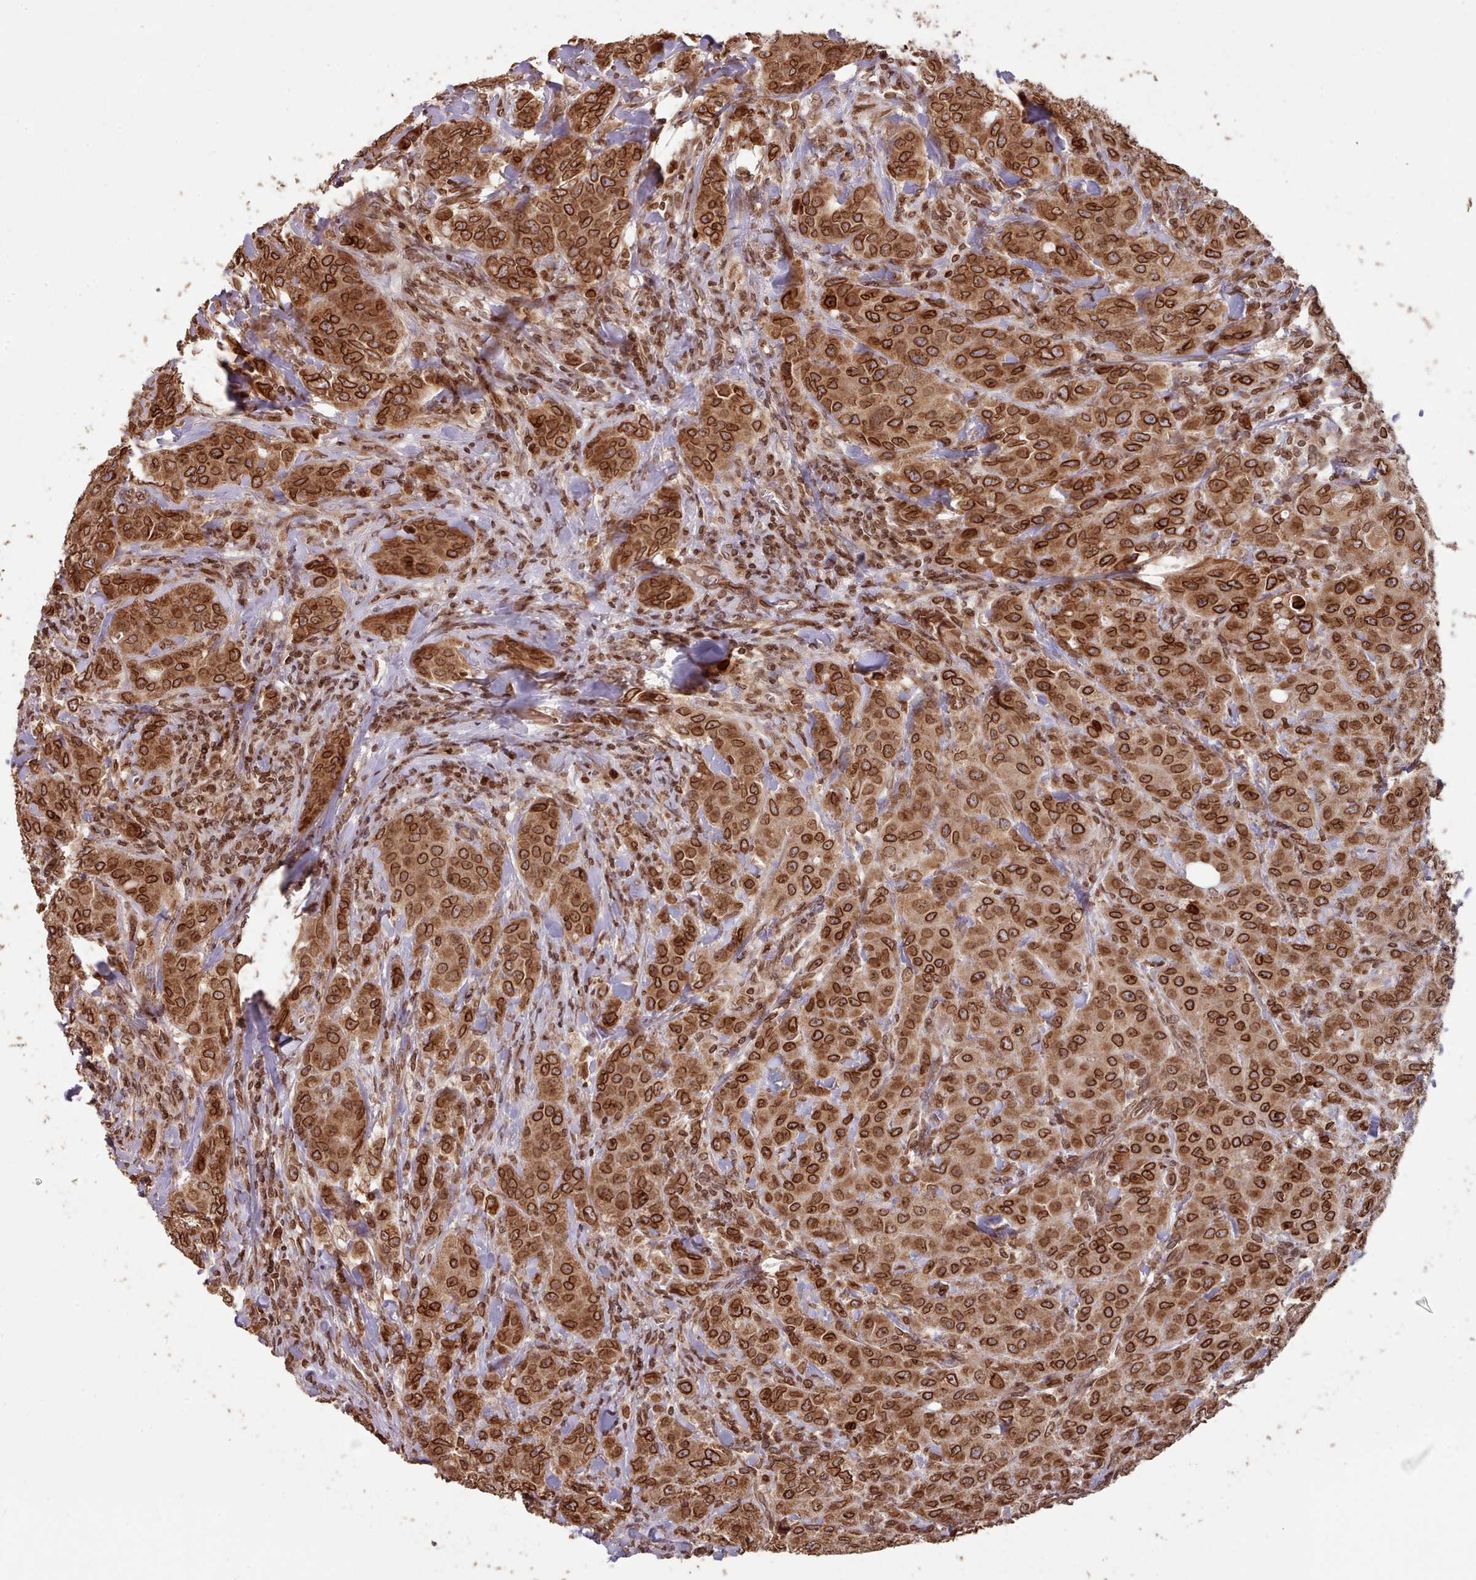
{"staining": {"intensity": "strong", "quantity": ">75%", "location": "cytoplasmic/membranous,nuclear"}, "tissue": "breast cancer", "cell_type": "Tumor cells", "image_type": "cancer", "snomed": [{"axis": "morphology", "description": "Duct carcinoma"}, {"axis": "topography", "description": "Breast"}], "caption": "Breast infiltrating ductal carcinoma tissue displays strong cytoplasmic/membranous and nuclear expression in approximately >75% of tumor cells, visualized by immunohistochemistry.", "gene": "TOR1AIP1", "patient": {"sex": "female", "age": 43}}